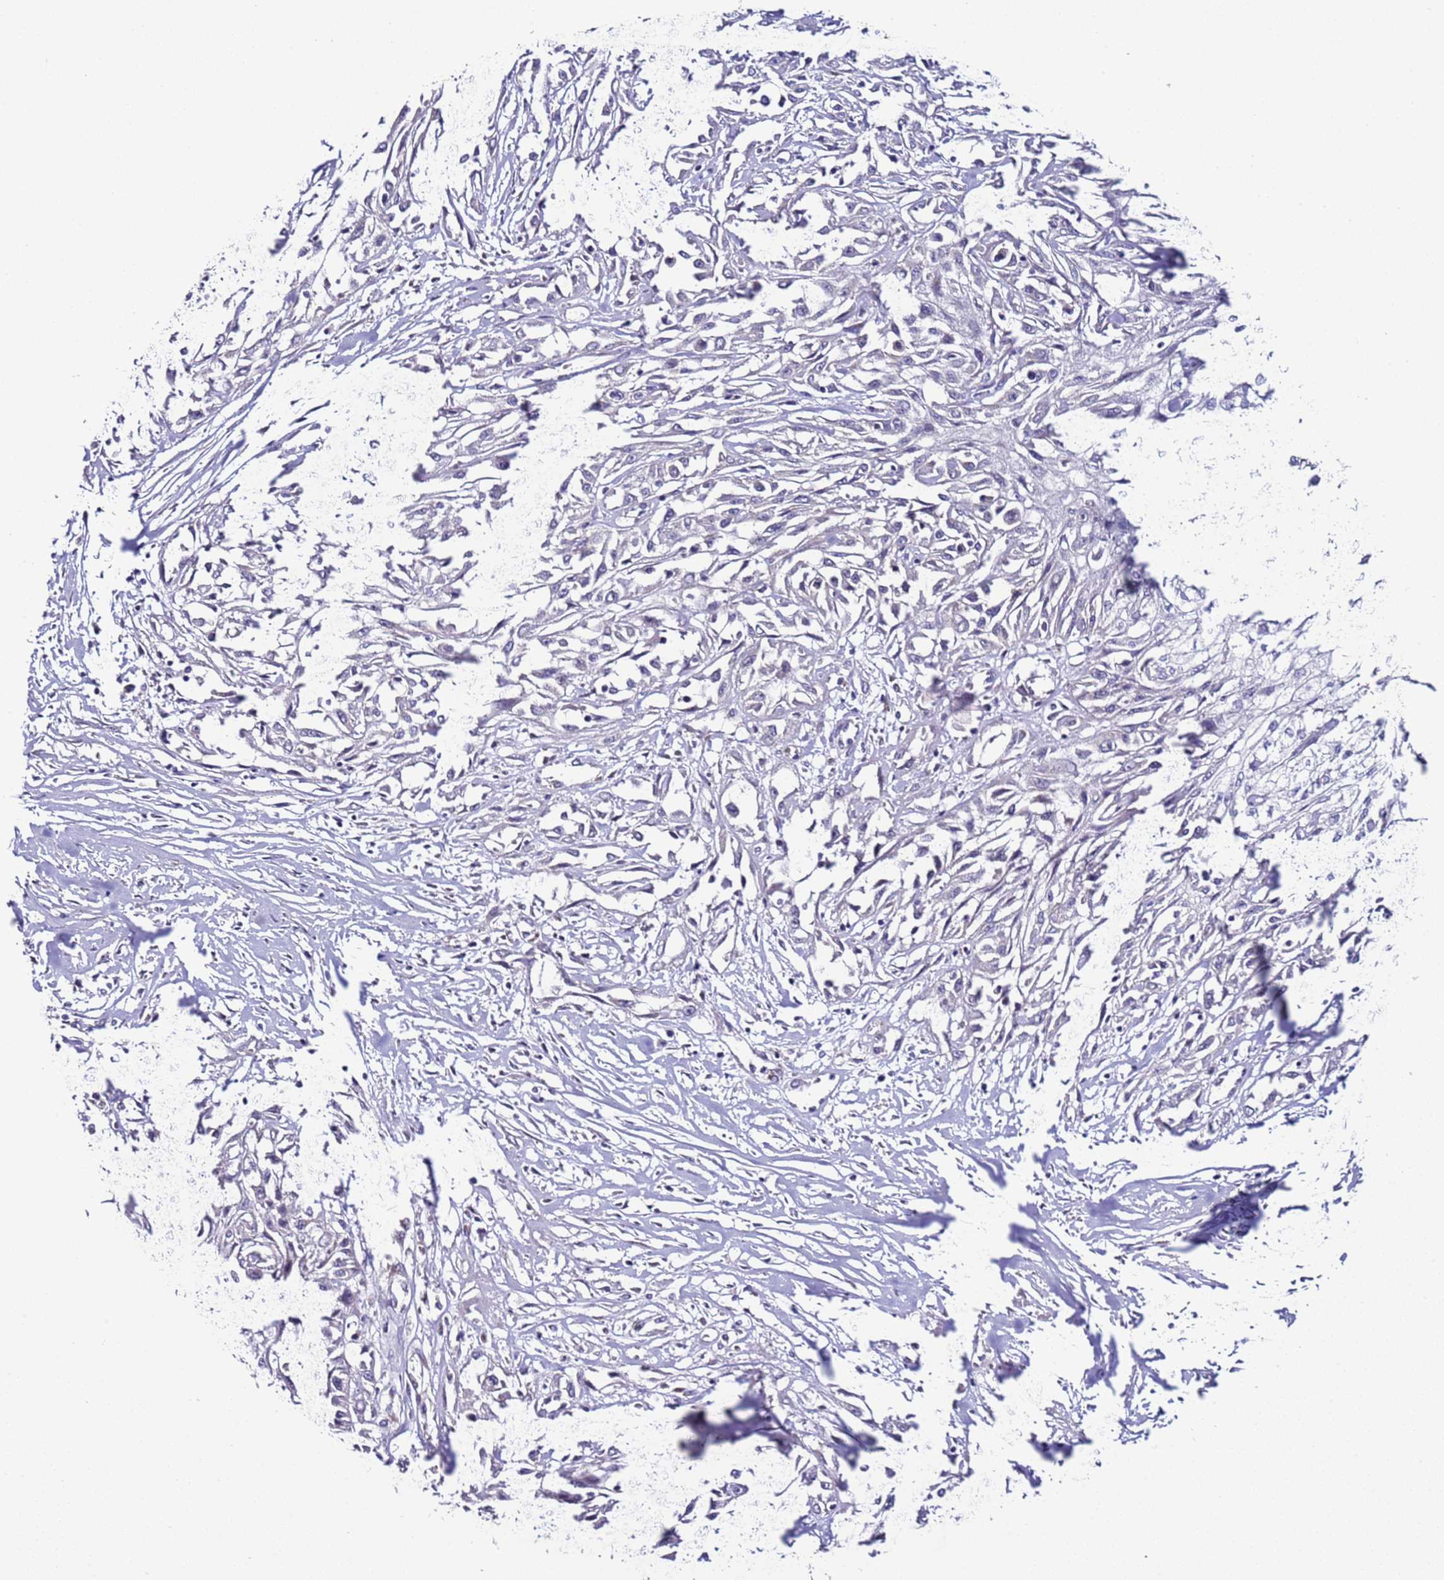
{"staining": {"intensity": "negative", "quantity": "none", "location": "none"}, "tissue": "skin cancer", "cell_type": "Tumor cells", "image_type": "cancer", "snomed": [{"axis": "morphology", "description": "Squamous cell carcinoma, NOS"}, {"axis": "morphology", "description": "Squamous cell carcinoma, metastatic, NOS"}, {"axis": "topography", "description": "Skin"}, {"axis": "topography", "description": "Lymph node"}], "caption": "This is an immunohistochemistry histopathology image of human skin cancer. There is no expression in tumor cells.", "gene": "GPN3", "patient": {"sex": "male", "age": 75}}